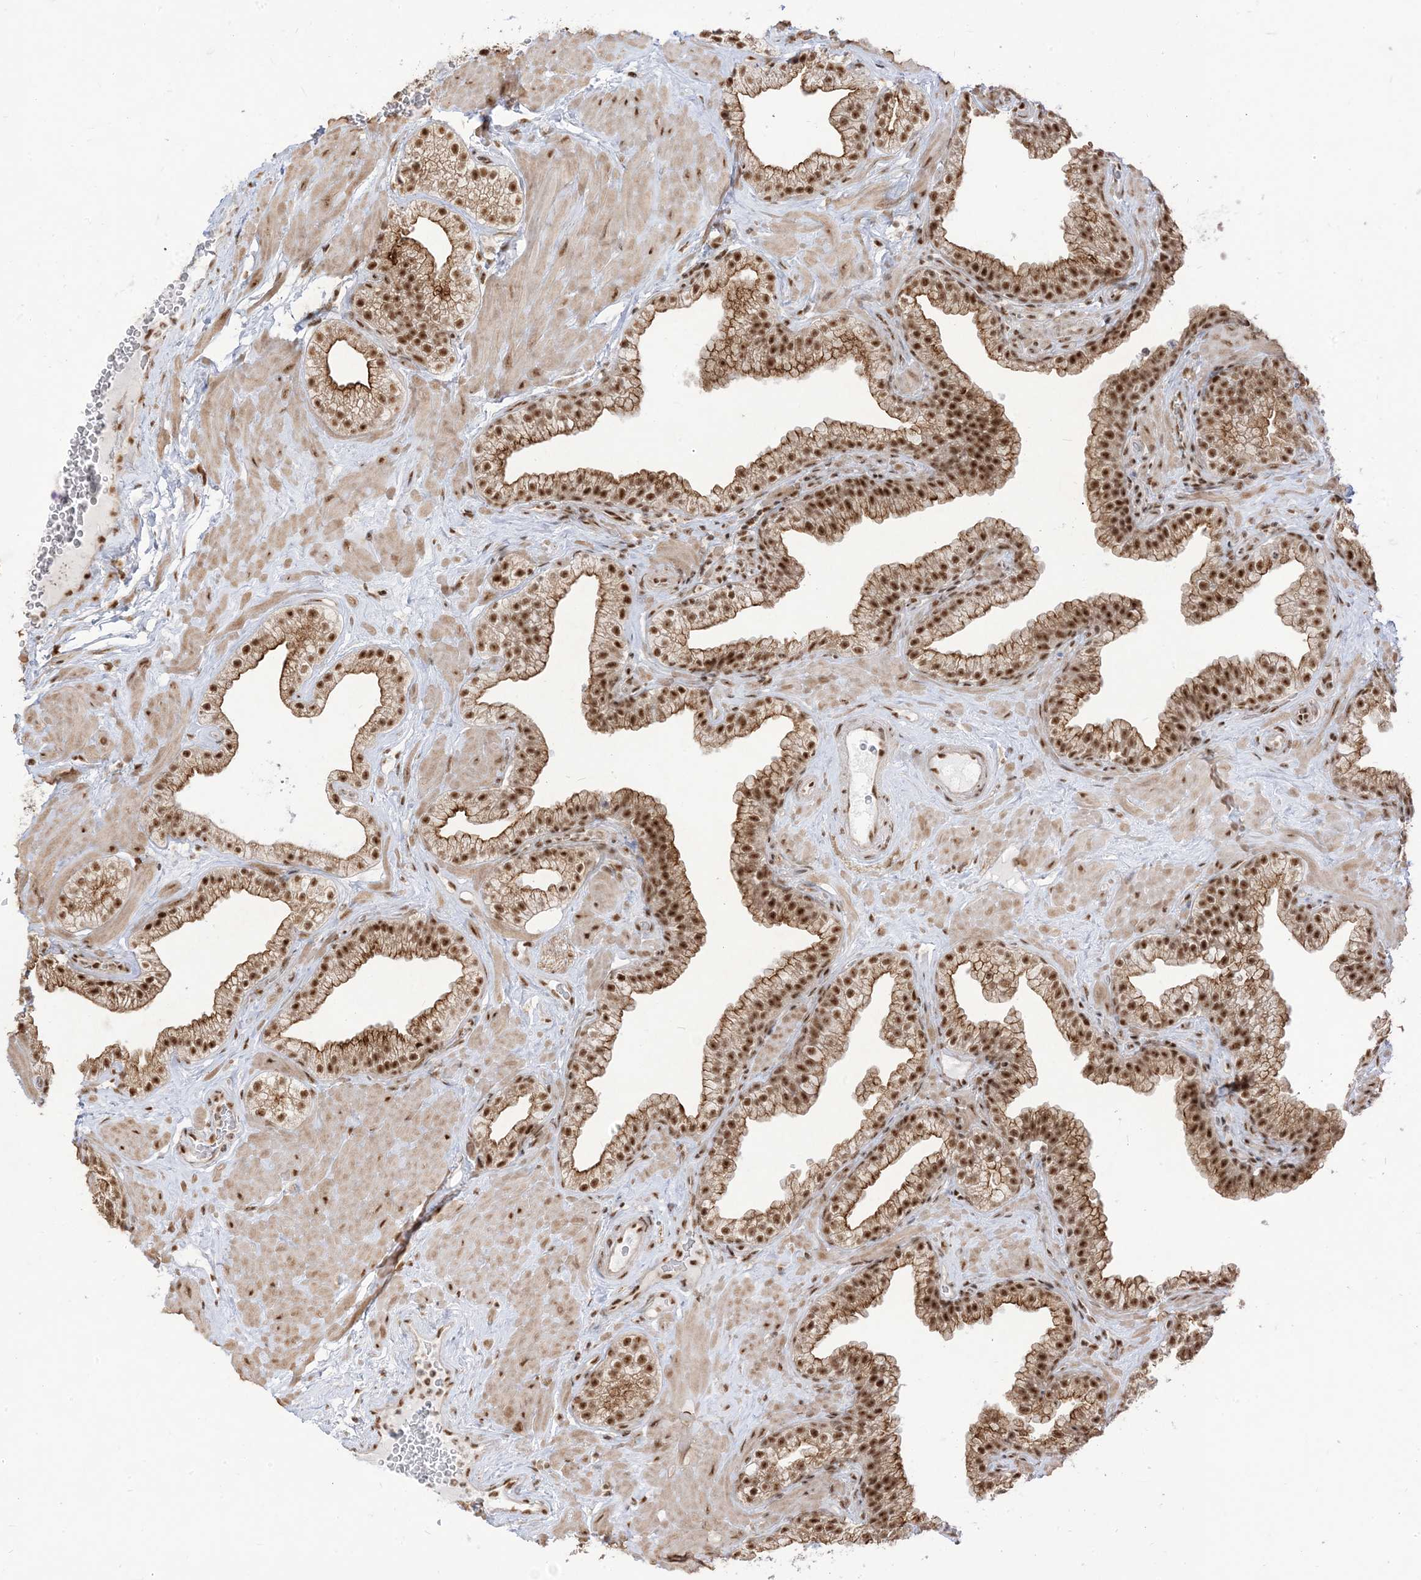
{"staining": {"intensity": "moderate", "quantity": ">75%", "location": "cytoplasmic/membranous,nuclear"}, "tissue": "prostate", "cell_type": "Glandular cells", "image_type": "normal", "snomed": [{"axis": "morphology", "description": "Normal tissue, NOS"}, {"axis": "morphology", "description": "Urothelial carcinoma, Low grade"}, {"axis": "topography", "description": "Urinary bladder"}, {"axis": "topography", "description": "Prostate"}], "caption": "This photomicrograph exhibits immunohistochemistry (IHC) staining of benign human prostate, with medium moderate cytoplasmic/membranous,nuclear positivity in approximately >75% of glandular cells.", "gene": "ARGLU1", "patient": {"sex": "male", "age": 60}}